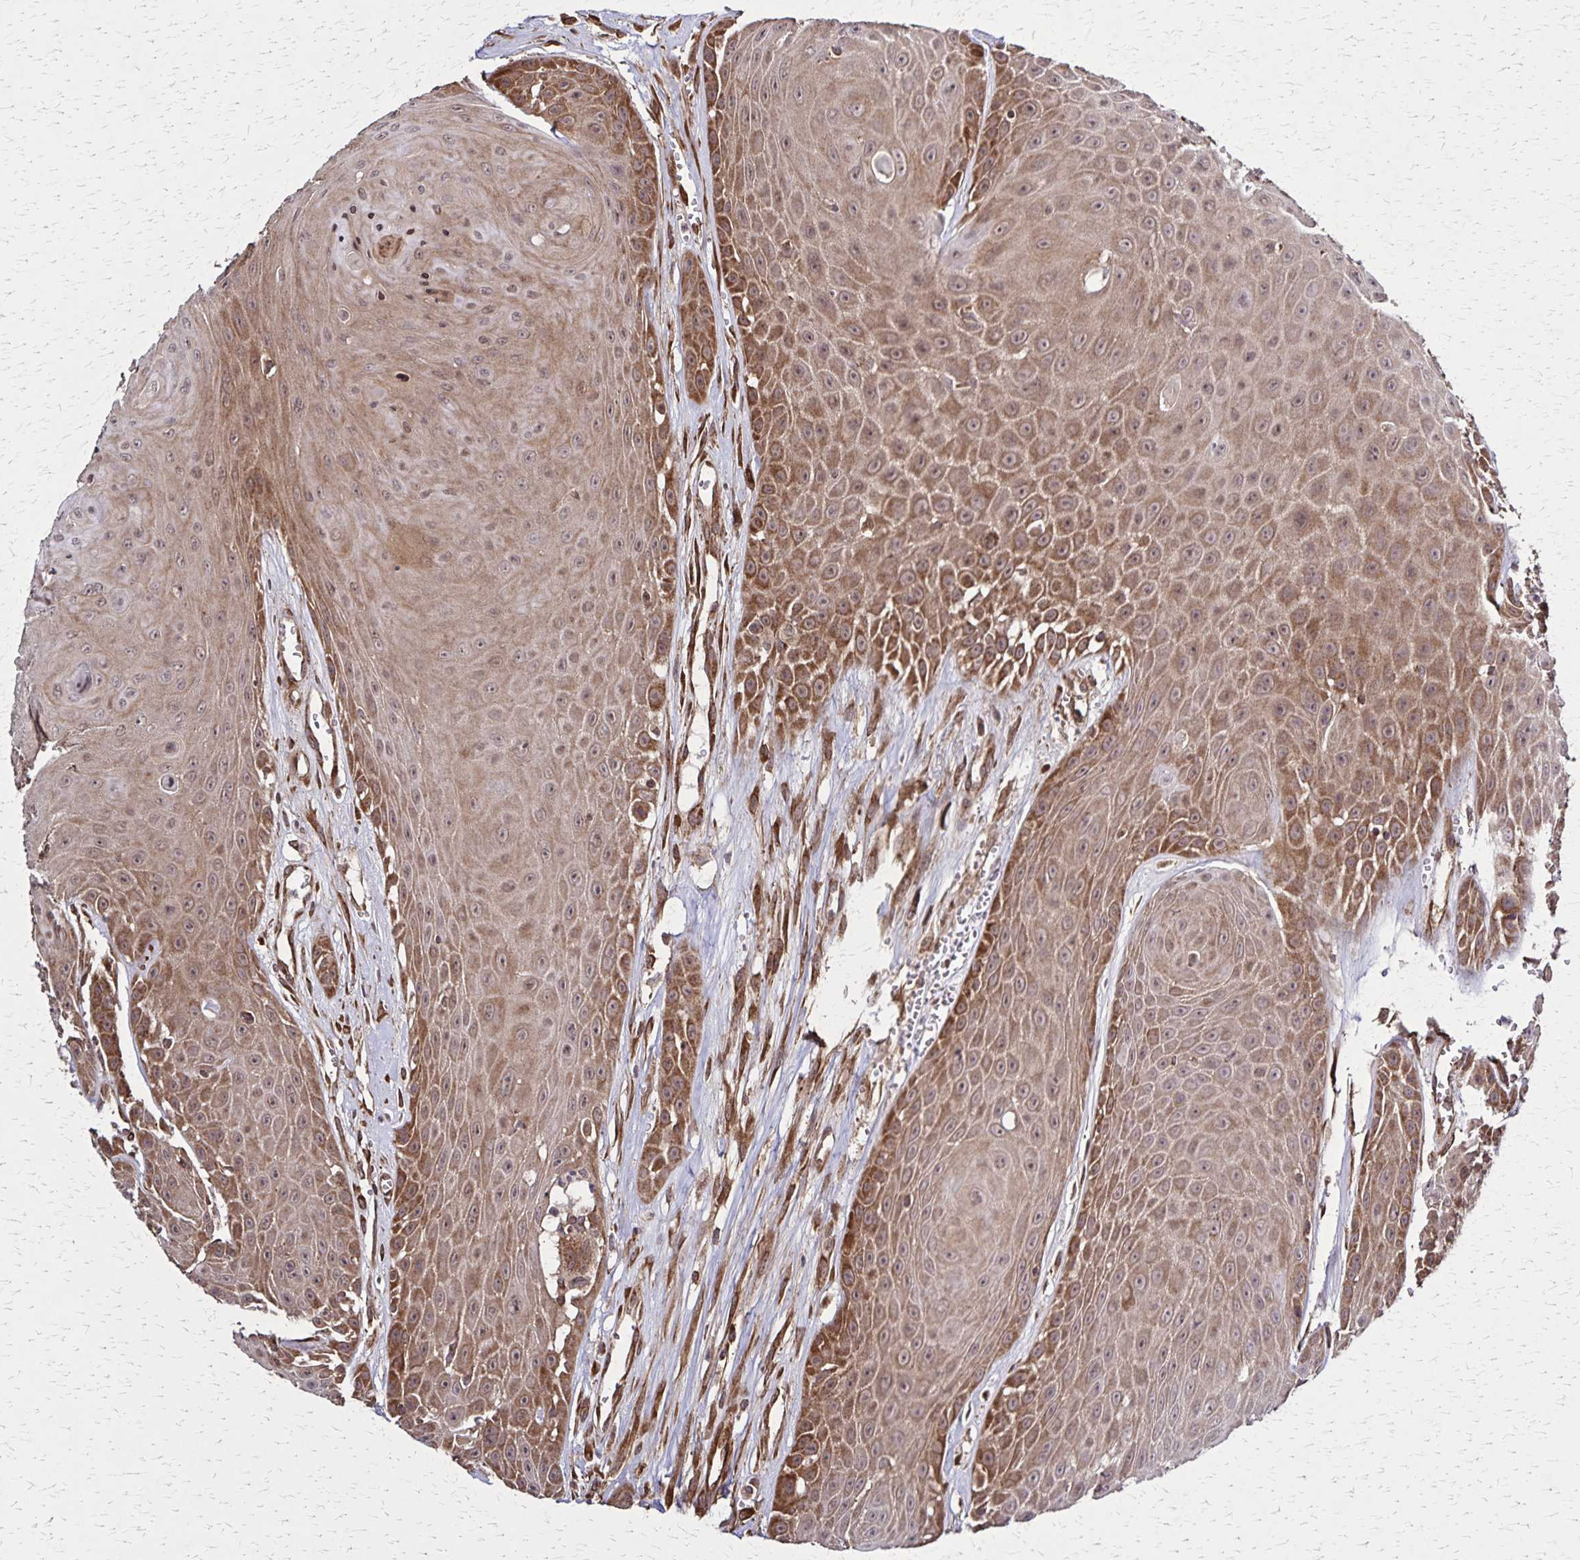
{"staining": {"intensity": "moderate", "quantity": ">75%", "location": "cytoplasmic/membranous"}, "tissue": "head and neck cancer", "cell_type": "Tumor cells", "image_type": "cancer", "snomed": [{"axis": "morphology", "description": "Squamous cell carcinoma, NOS"}, {"axis": "topography", "description": "Oral tissue"}, {"axis": "topography", "description": "Head-Neck"}], "caption": "Squamous cell carcinoma (head and neck) stained with immunohistochemistry reveals moderate cytoplasmic/membranous expression in approximately >75% of tumor cells.", "gene": "NFS1", "patient": {"sex": "male", "age": 81}}